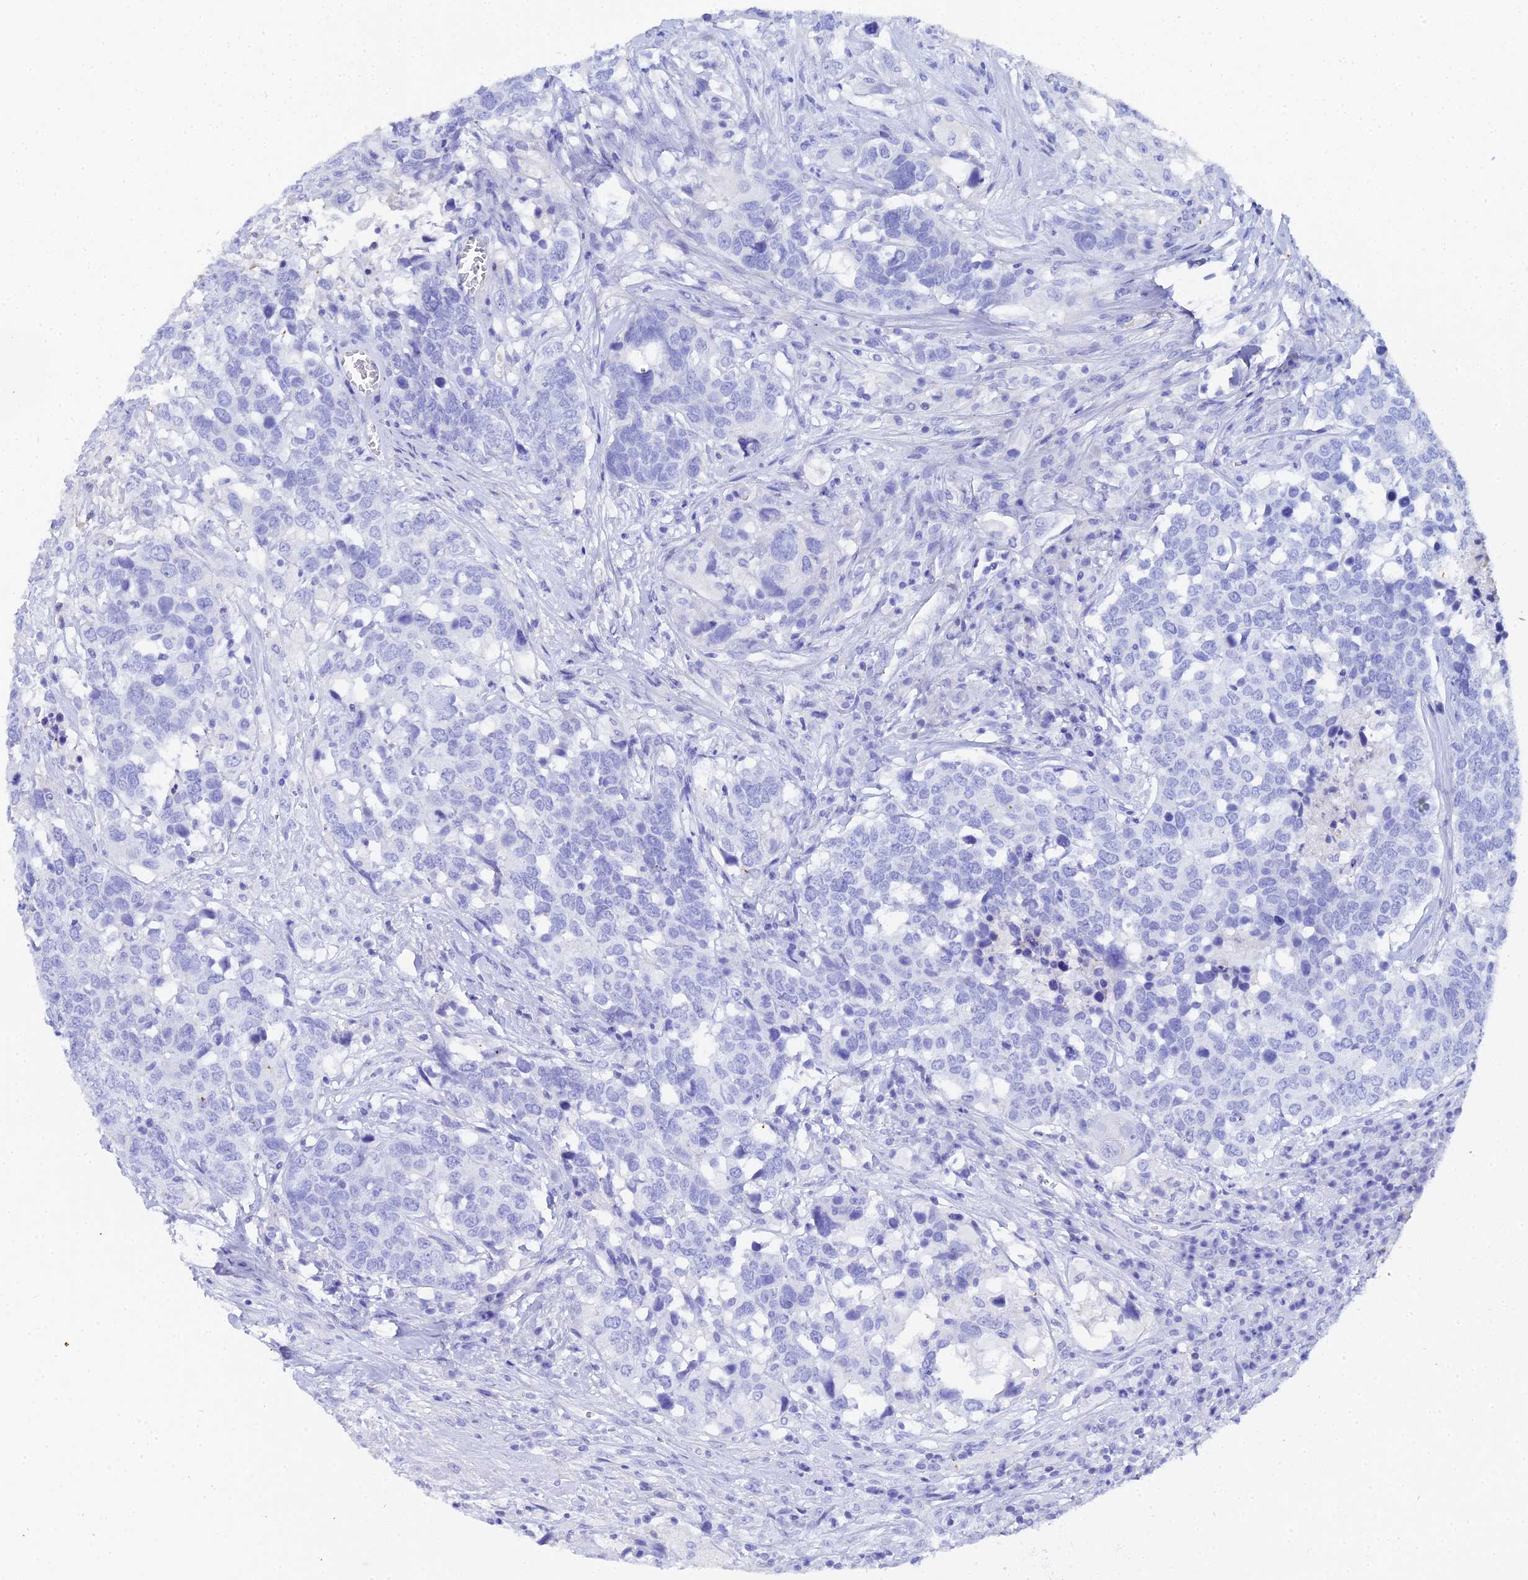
{"staining": {"intensity": "negative", "quantity": "none", "location": "none"}, "tissue": "head and neck cancer", "cell_type": "Tumor cells", "image_type": "cancer", "snomed": [{"axis": "morphology", "description": "Squamous cell carcinoma, NOS"}, {"axis": "topography", "description": "Head-Neck"}], "caption": "Immunohistochemistry (IHC) histopathology image of head and neck cancer stained for a protein (brown), which reveals no expression in tumor cells. The staining was performed using DAB to visualize the protein expression in brown, while the nuclei were stained in blue with hematoxylin (Magnification: 20x).", "gene": "CELA3A", "patient": {"sex": "male", "age": 66}}